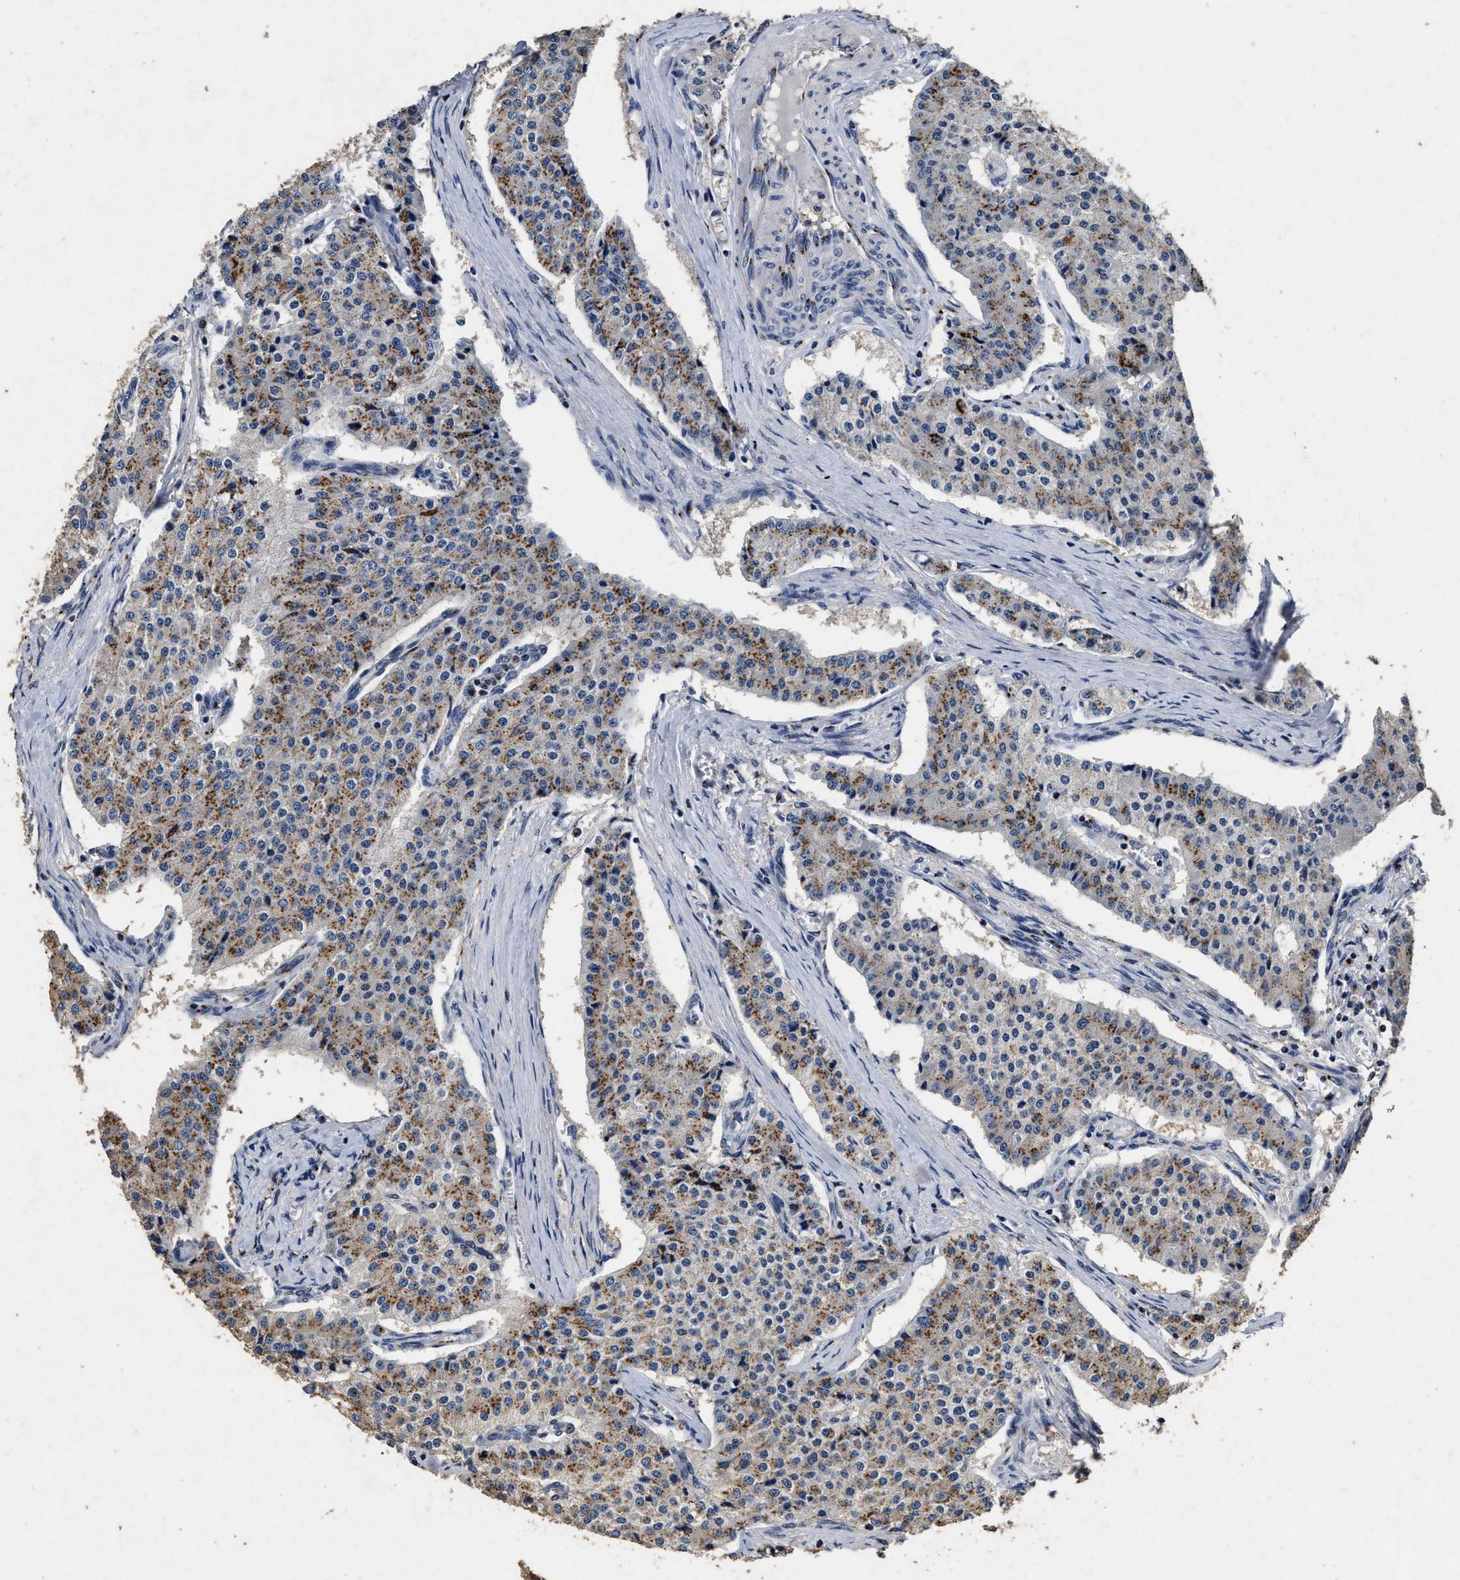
{"staining": {"intensity": "moderate", "quantity": ">75%", "location": "cytoplasmic/membranous"}, "tissue": "carcinoid", "cell_type": "Tumor cells", "image_type": "cancer", "snomed": [{"axis": "morphology", "description": "Carcinoid, malignant, NOS"}, {"axis": "topography", "description": "Colon"}], "caption": "Protein staining exhibits moderate cytoplasmic/membranous expression in approximately >75% of tumor cells in malignant carcinoid. (Brightfield microscopy of DAB IHC at high magnification).", "gene": "TPST2", "patient": {"sex": "female", "age": 52}}